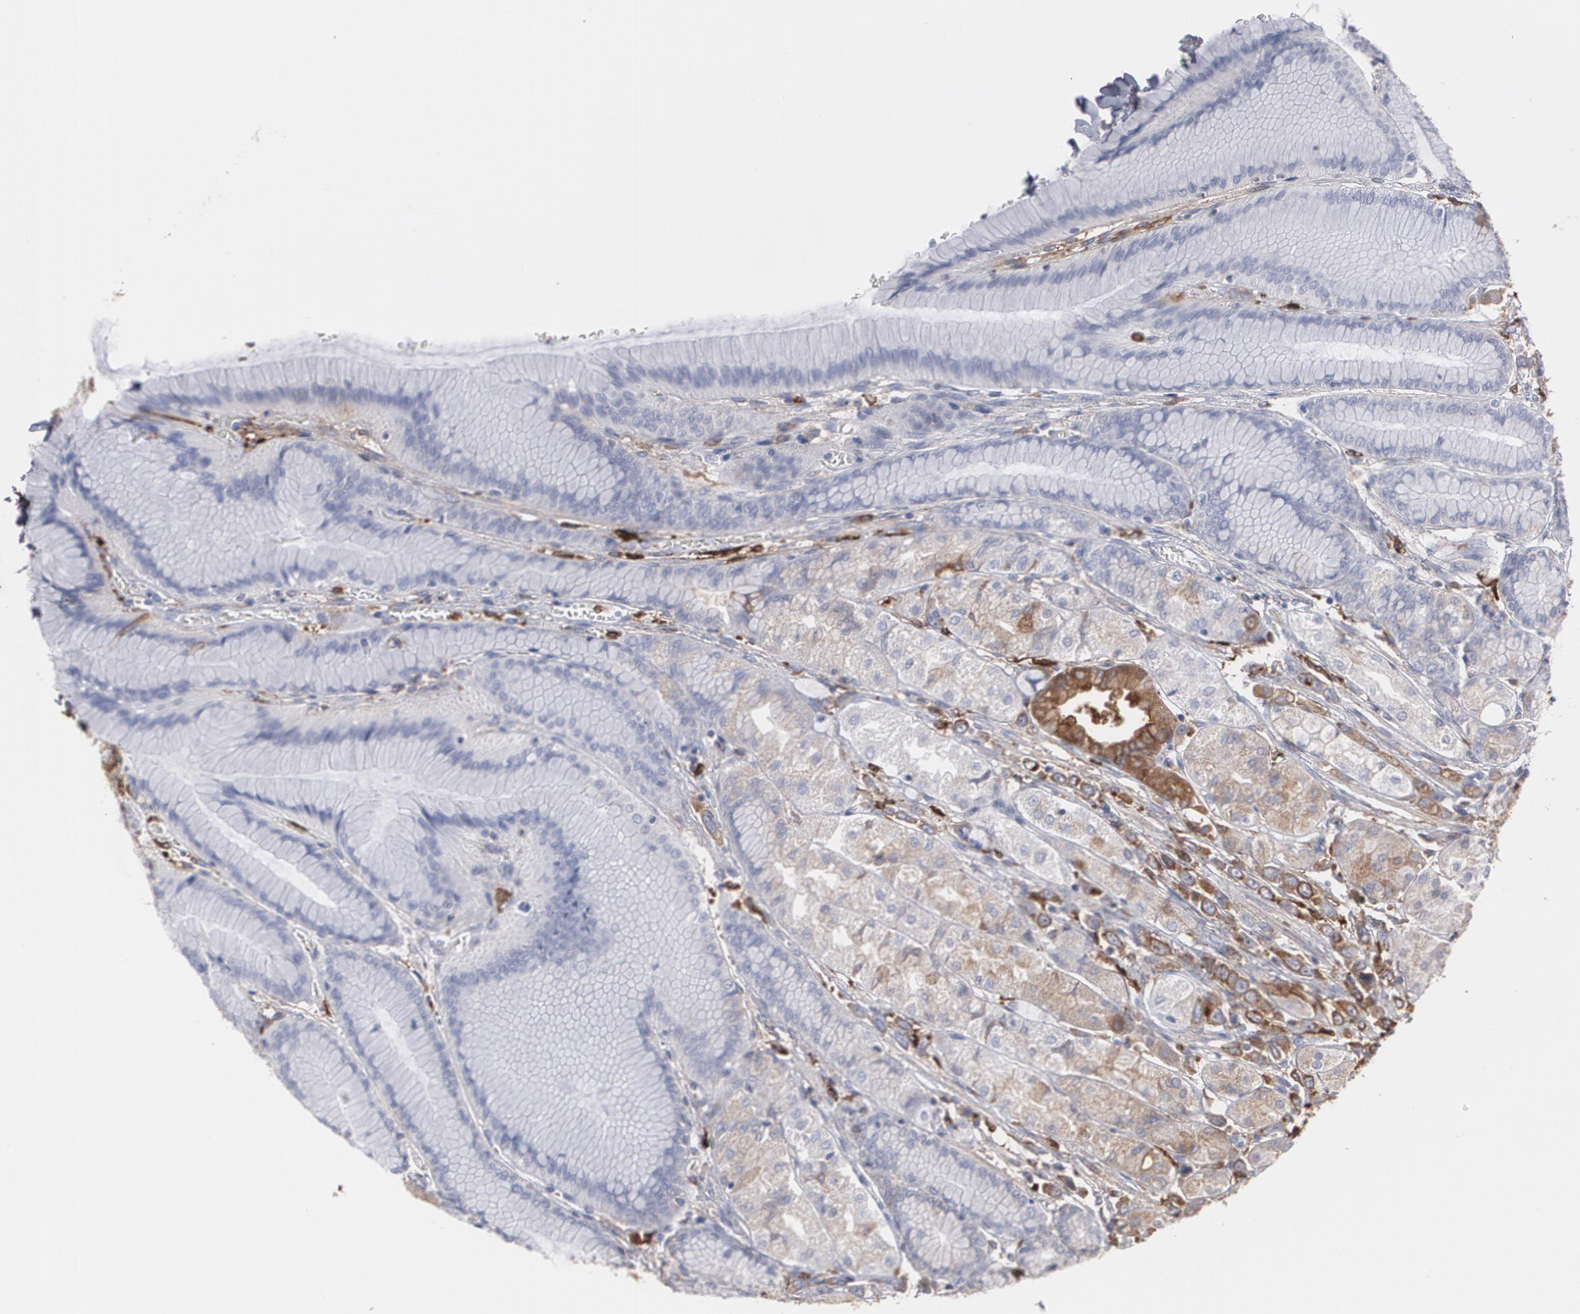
{"staining": {"intensity": "weak", "quantity": "25%-75%", "location": "cytoplasmic/membranous"}, "tissue": "stomach", "cell_type": "Glandular cells", "image_type": "normal", "snomed": [{"axis": "morphology", "description": "Normal tissue, NOS"}, {"axis": "morphology", "description": "Adenocarcinoma, NOS"}, {"axis": "topography", "description": "Stomach"}, {"axis": "topography", "description": "Stomach, lower"}], "caption": "Immunohistochemistry image of normal stomach stained for a protein (brown), which exhibits low levels of weak cytoplasmic/membranous staining in approximately 25%-75% of glandular cells.", "gene": "ODC1", "patient": {"sex": "female", "age": 65}}